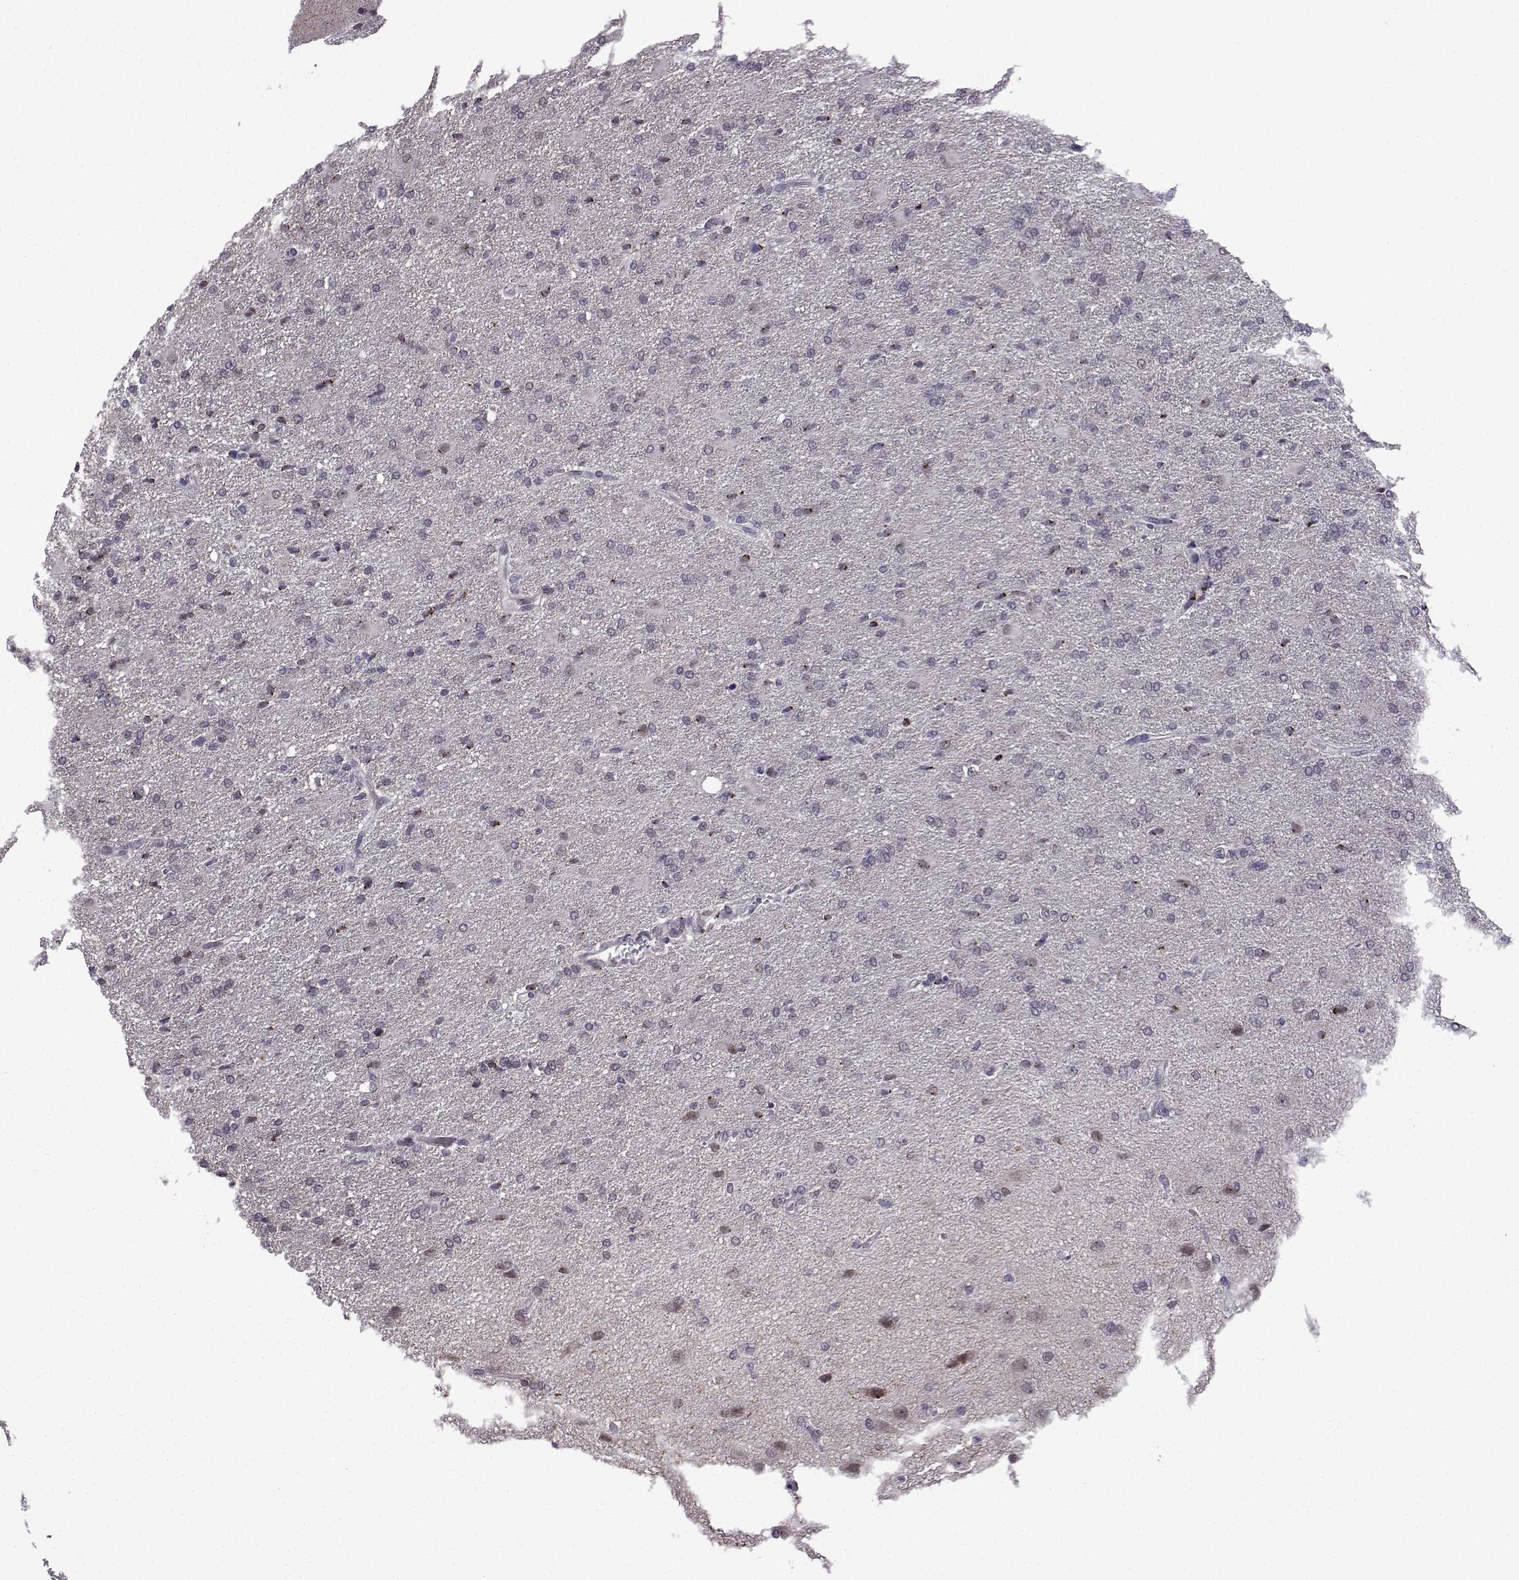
{"staining": {"intensity": "negative", "quantity": "none", "location": "none"}, "tissue": "glioma", "cell_type": "Tumor cells", "image_type": "cancer", "snomed": [{"axis": "morphology", "description": "Glioma, malignant, High grade"}, {"axis": "topography", "description": "Brain"}], "caption": "Tumor cells show no significant staining in glioma.", "gene": "FGF3", "patient": {"sex": "male", "age": 68}}